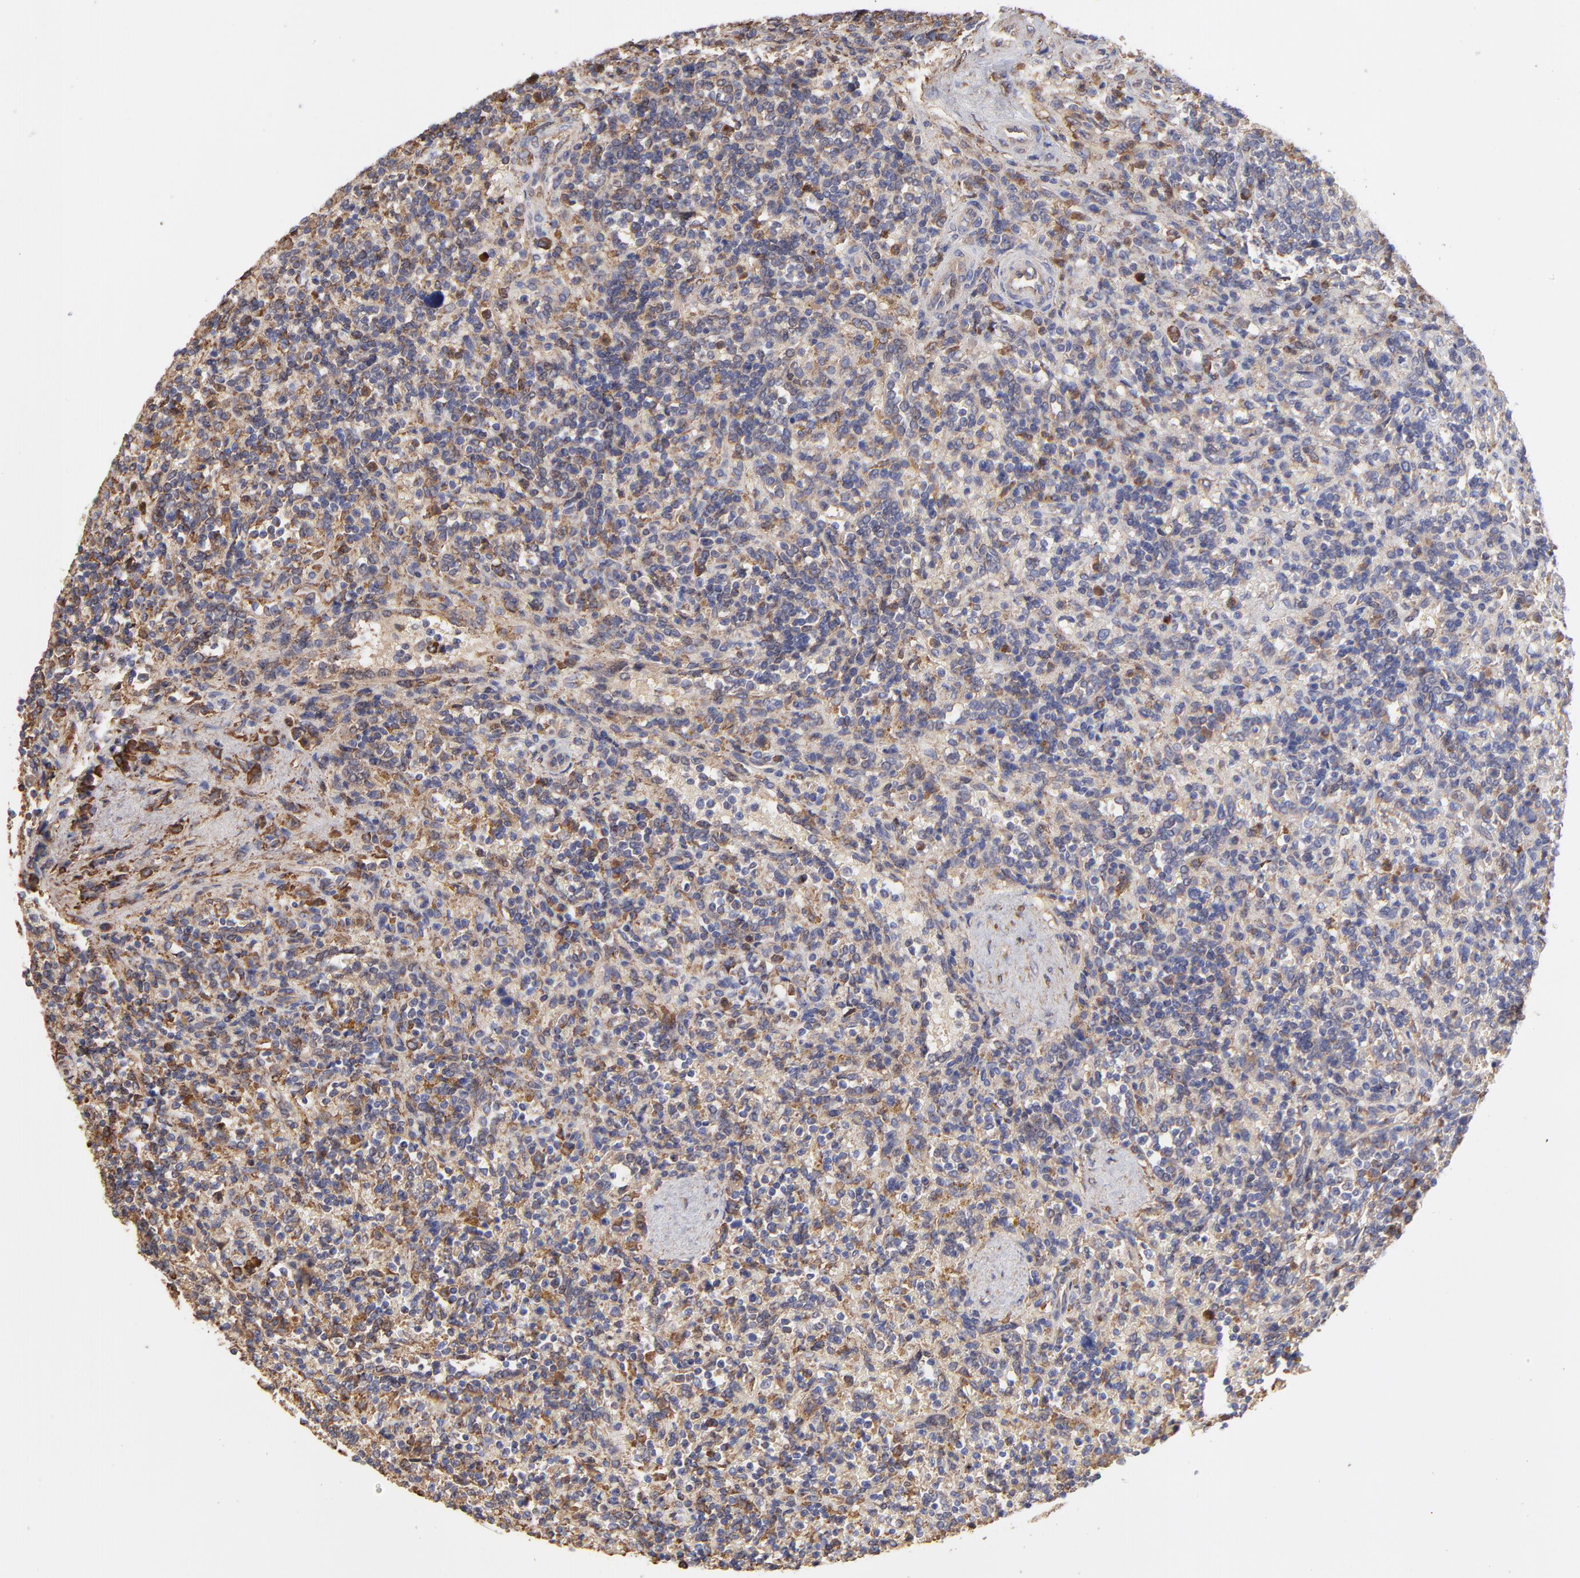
{"staining": {"intensity": "moderate", "quantity": "25%-75%", "location": "cytoplasmic/membranous"}, "tissue": "lymphoma", "cell_type": "Tumor cells", "image_type": "cancer", "snomed": [{"axis": "morphology", "description": "Malignant lymphoma, non-Hodgkin's type, Low grade"}, {"axis": "topography", "description": "Spleen"}], "caption": "Tumor cells display medium levels of moderate cytoplasmic/membranous positivity in approximately 25%-75% of cells in human lymphoma. (DAB (3,3'-diaminobenzidine) IHC, brown staining for protein, blue staining for nuclei).", "gene": "PFKM", "patient": {"sex": "male", "age": 67}}